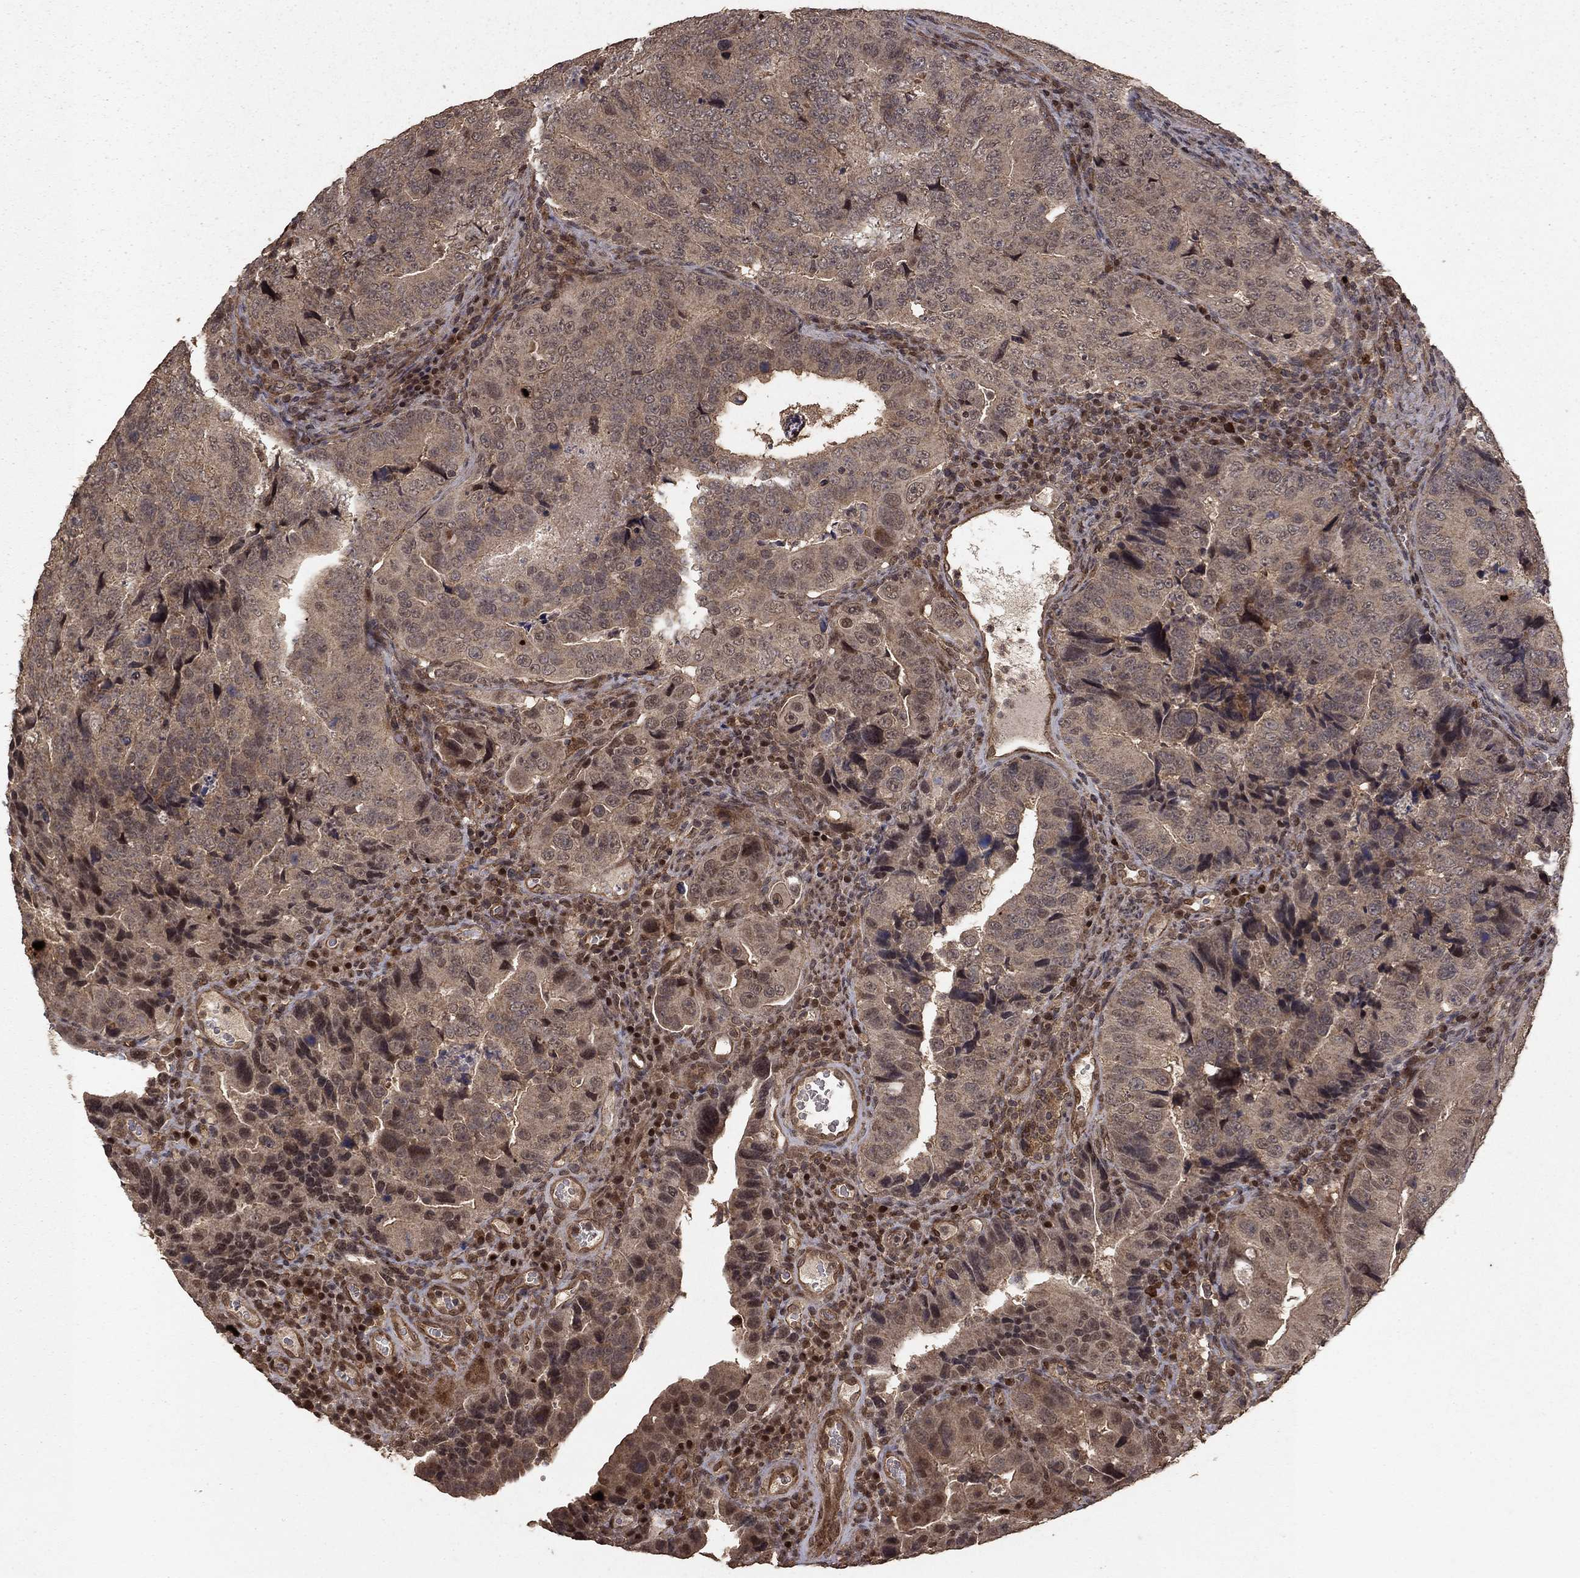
{"staining": {"intensity": "moderate", "quantity": "<25%", "location": "cytoplasmic/membranous"}, "tissue": "colorectal cancer", "cell_type": "Tumor cells", "image_type": "cancer", "snomed": [{"axis": "morphology", "description": "Adenocarcinoma, NOS"}, {"axis": "topography", "description": "Colon"}], "caption": "DAB immunohistochemical staining of human colorectal cancer displays moderate cytoplasmic/membranous protein positivity in approximately <25% of tumor cells. The protein of interest is shown in brown color, while the nuclei are stained blue.", "gene": "PRDM1", "patient": {"sex": "female", "age": 72}}